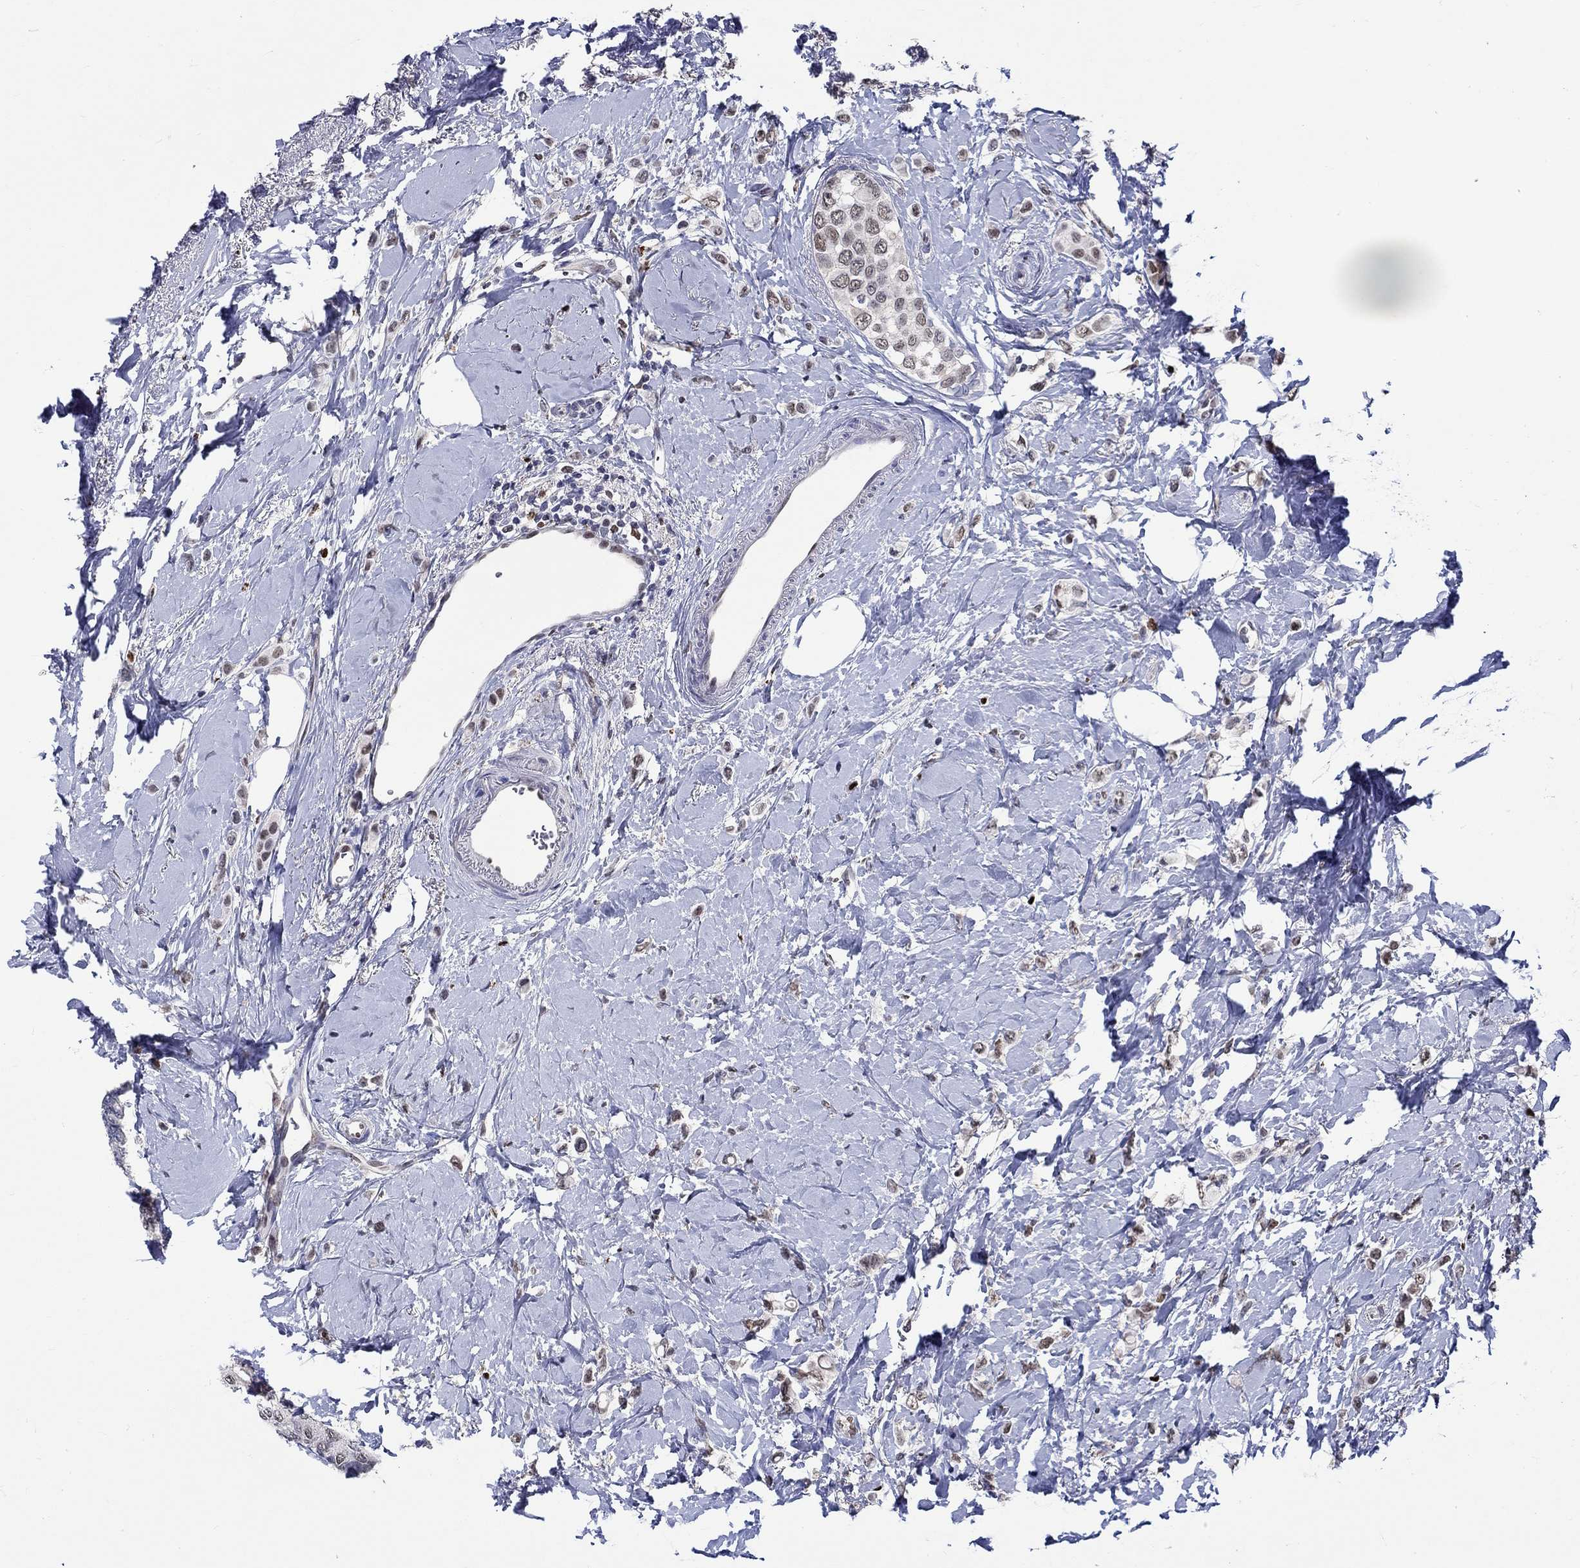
{"staining": {"intensity": "weak", "quantity": "25%-75%", "location": "nuclear"}, "tissue": "breast cancer", "cell_type": "Tumor cells", "image_type": "cancer", "snomed": [{"axis": "morphology", "description": "Lobular carcinoma"}, {"axis": "topography", "description": "Breast"}], "caption": "About 25%-75% of tumor cells in breast cancer (lobular carcinoma) demonstrate weak nuclear protein positivity as visualized by brown immunohistochemical staining.", "gene": "GATA2", "patient": {"sex": "female", "age": 66}}